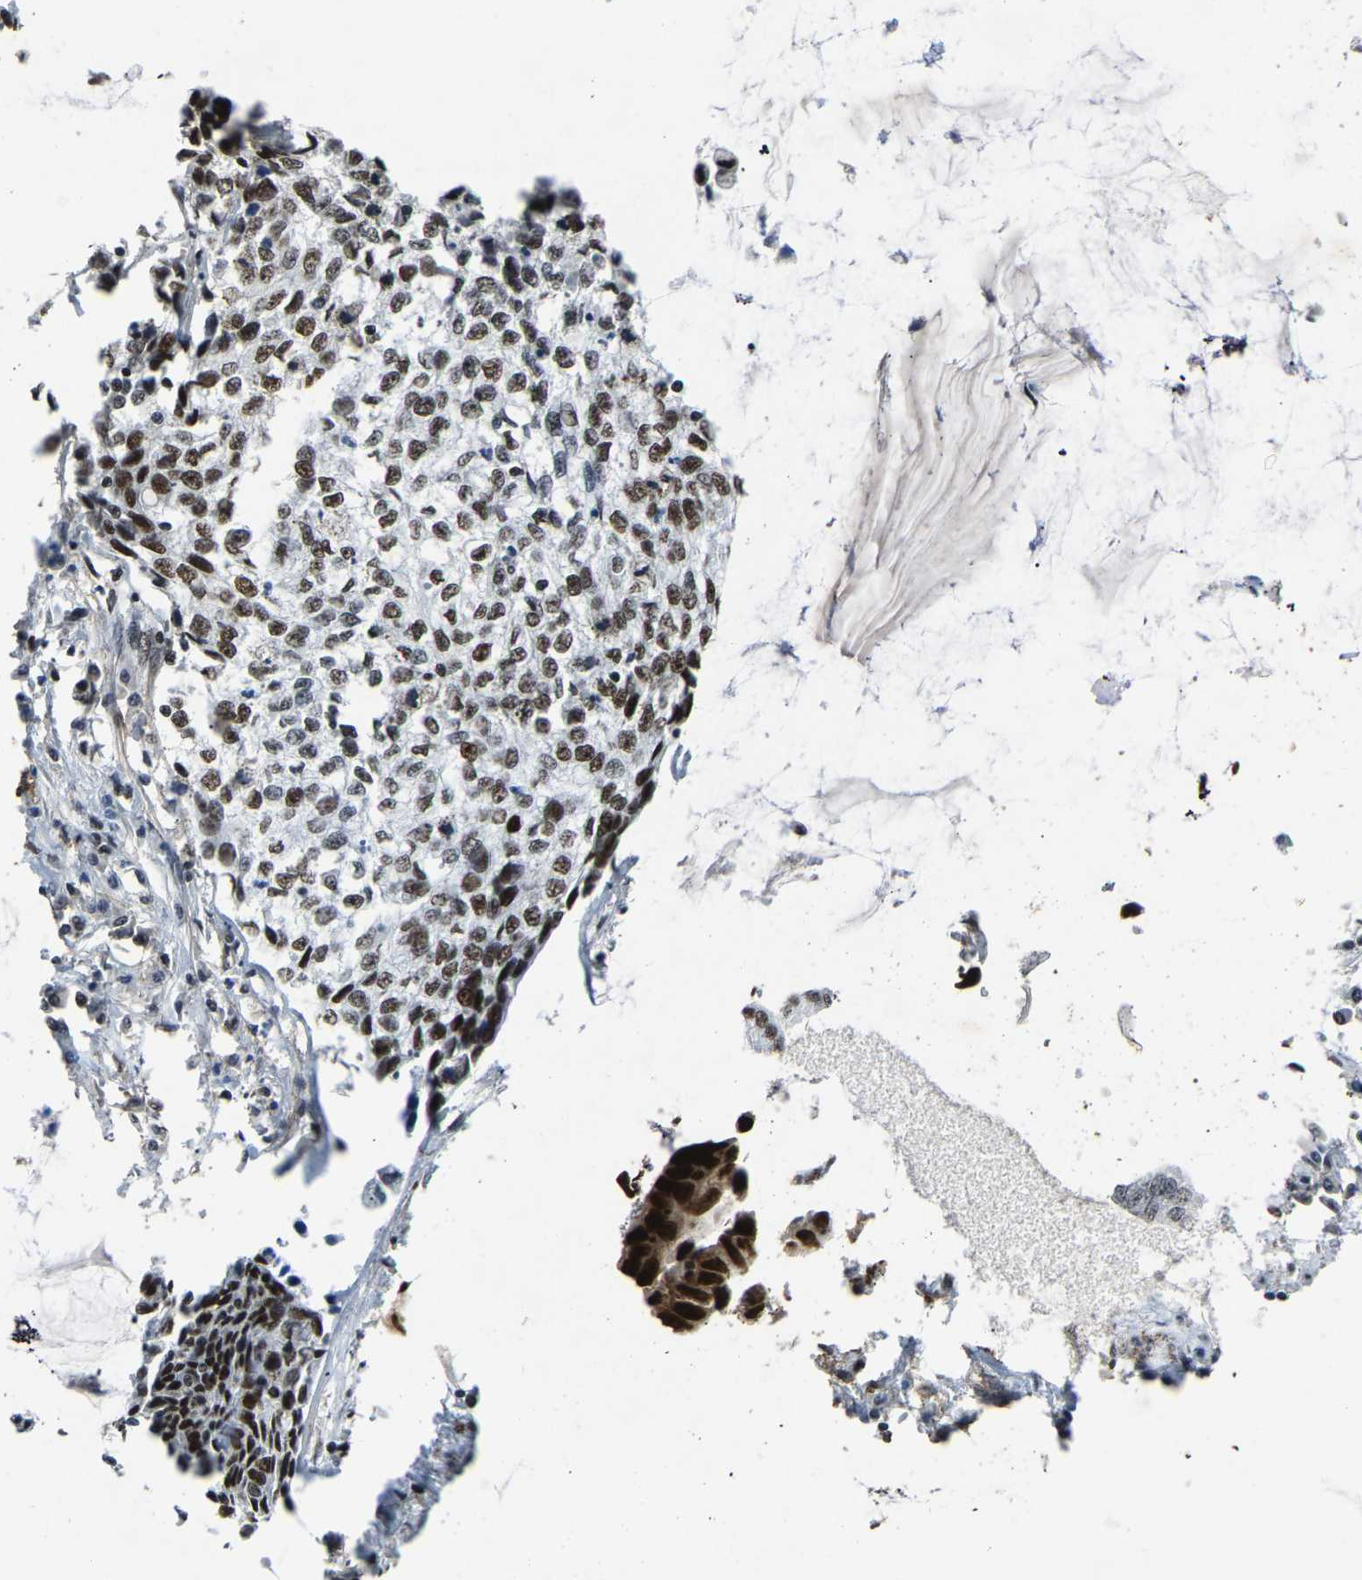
{"staining": {"intensity": "moderate", "quantity": "25%-75%", "location": "nuclear"}, "tissue": "cervical cancer", "cell_type": "Tumor cells", "image_type": "cancer", "snomed": [{"axis": "morphology", "description": "Squamous cell carcinoma, NOS"}, {"axis": "topography", "description": "Cervix"}], "caption": "A photomicrograph of human cervical cancer (squamous cell carcinoma) stained for a protein shows moderate nuclear brown staining in tumor cells.", "gene": "DDX5", "patient": {"sex": "female", "age": 57}}